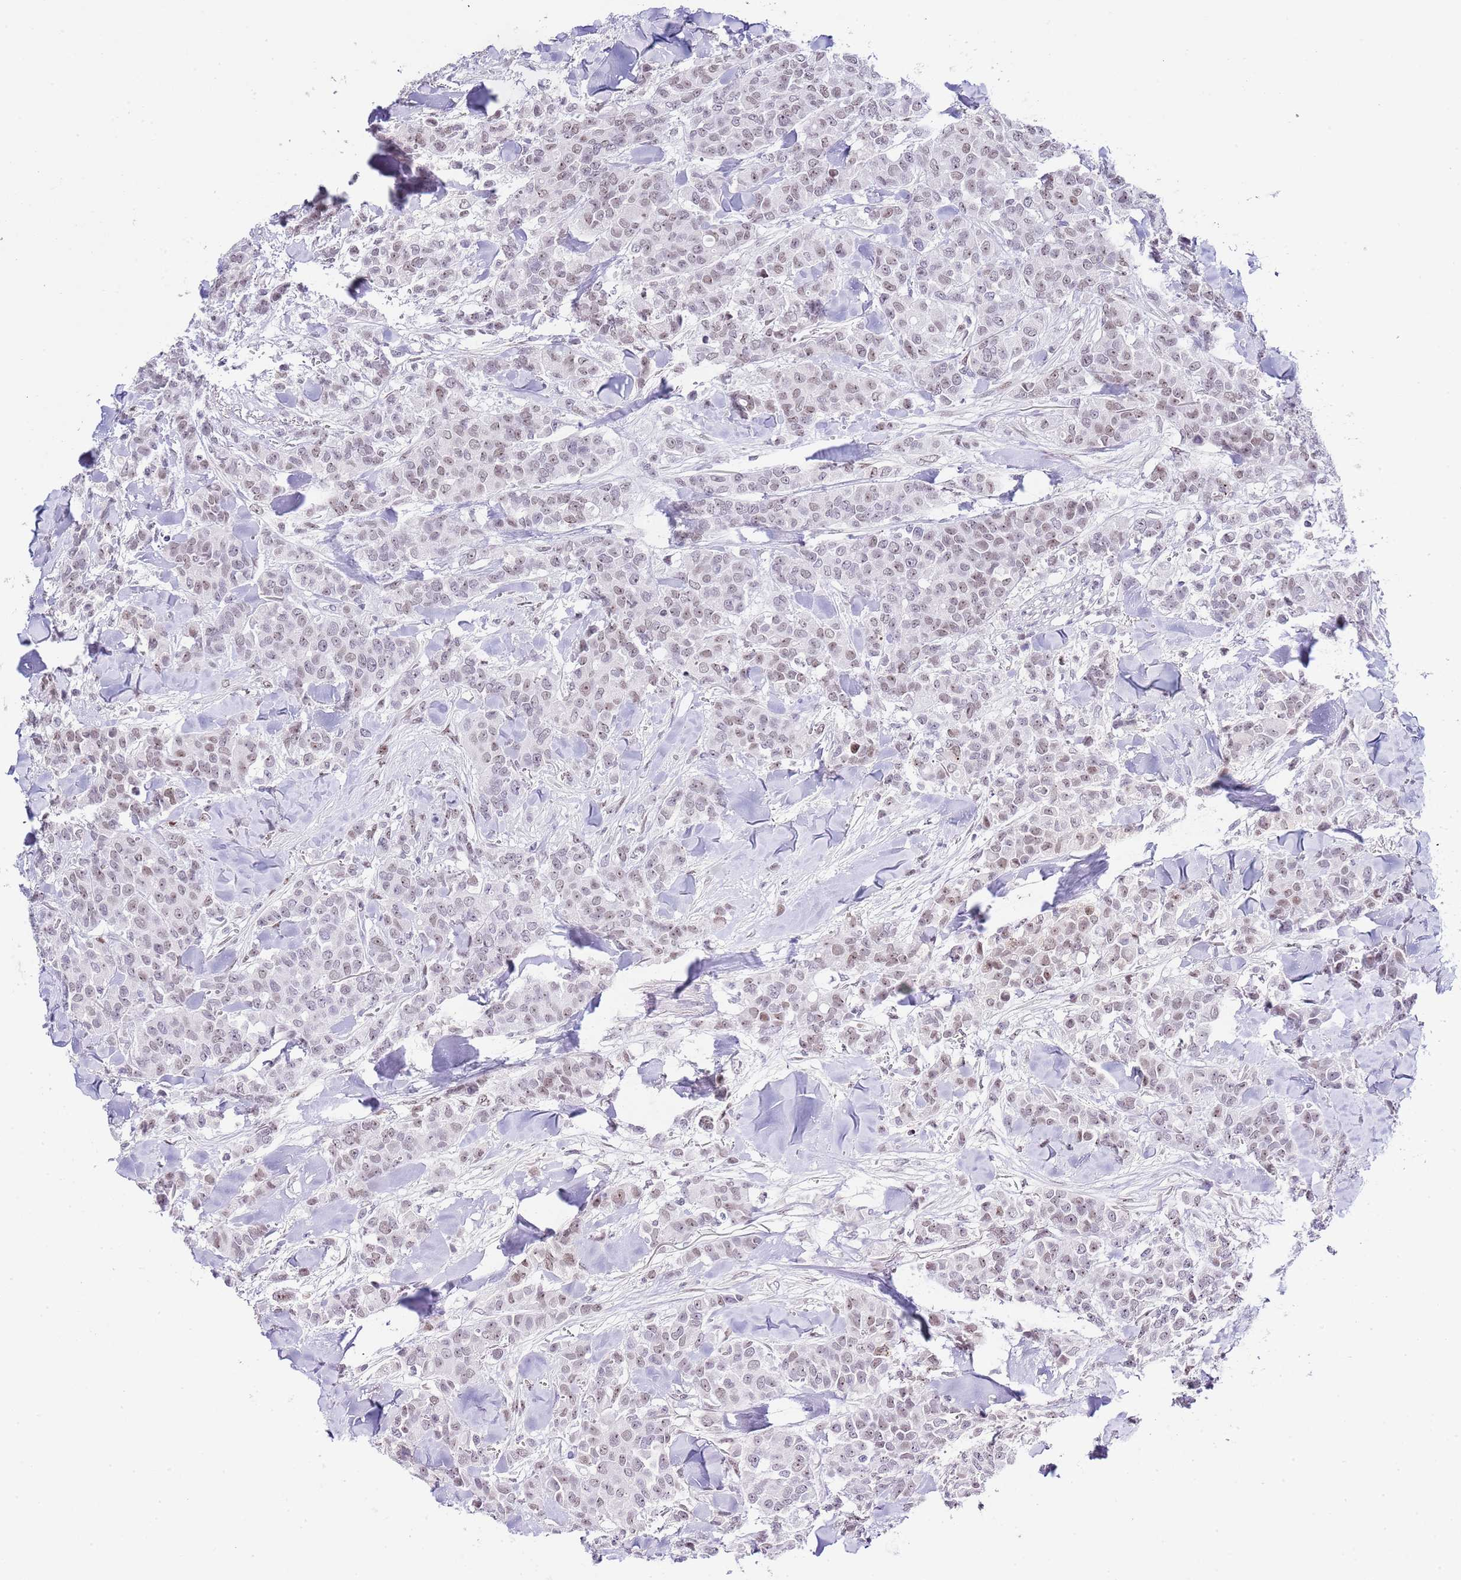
{"staining": {"intensity": "weak", "quantity": "25%-75%", "location": "nuclear"}, "tissue": "breast cancer", "cell_type": "Tumor cells", "image_type": "cancer", "snomed": [{"axis": "morphology", "description": "Lobular carcinoma"}, {"axis": "topography", "description": "Breast"}], "caption": "IHC photomicrograph of breast lobular carcinoma stained for a protein (brown), which demonstrates low levels of weak nuclear expression in about 25%-75% of tumor cells.", "gene": "NOP56", "patient": {"sex": "female", "age": 91}}